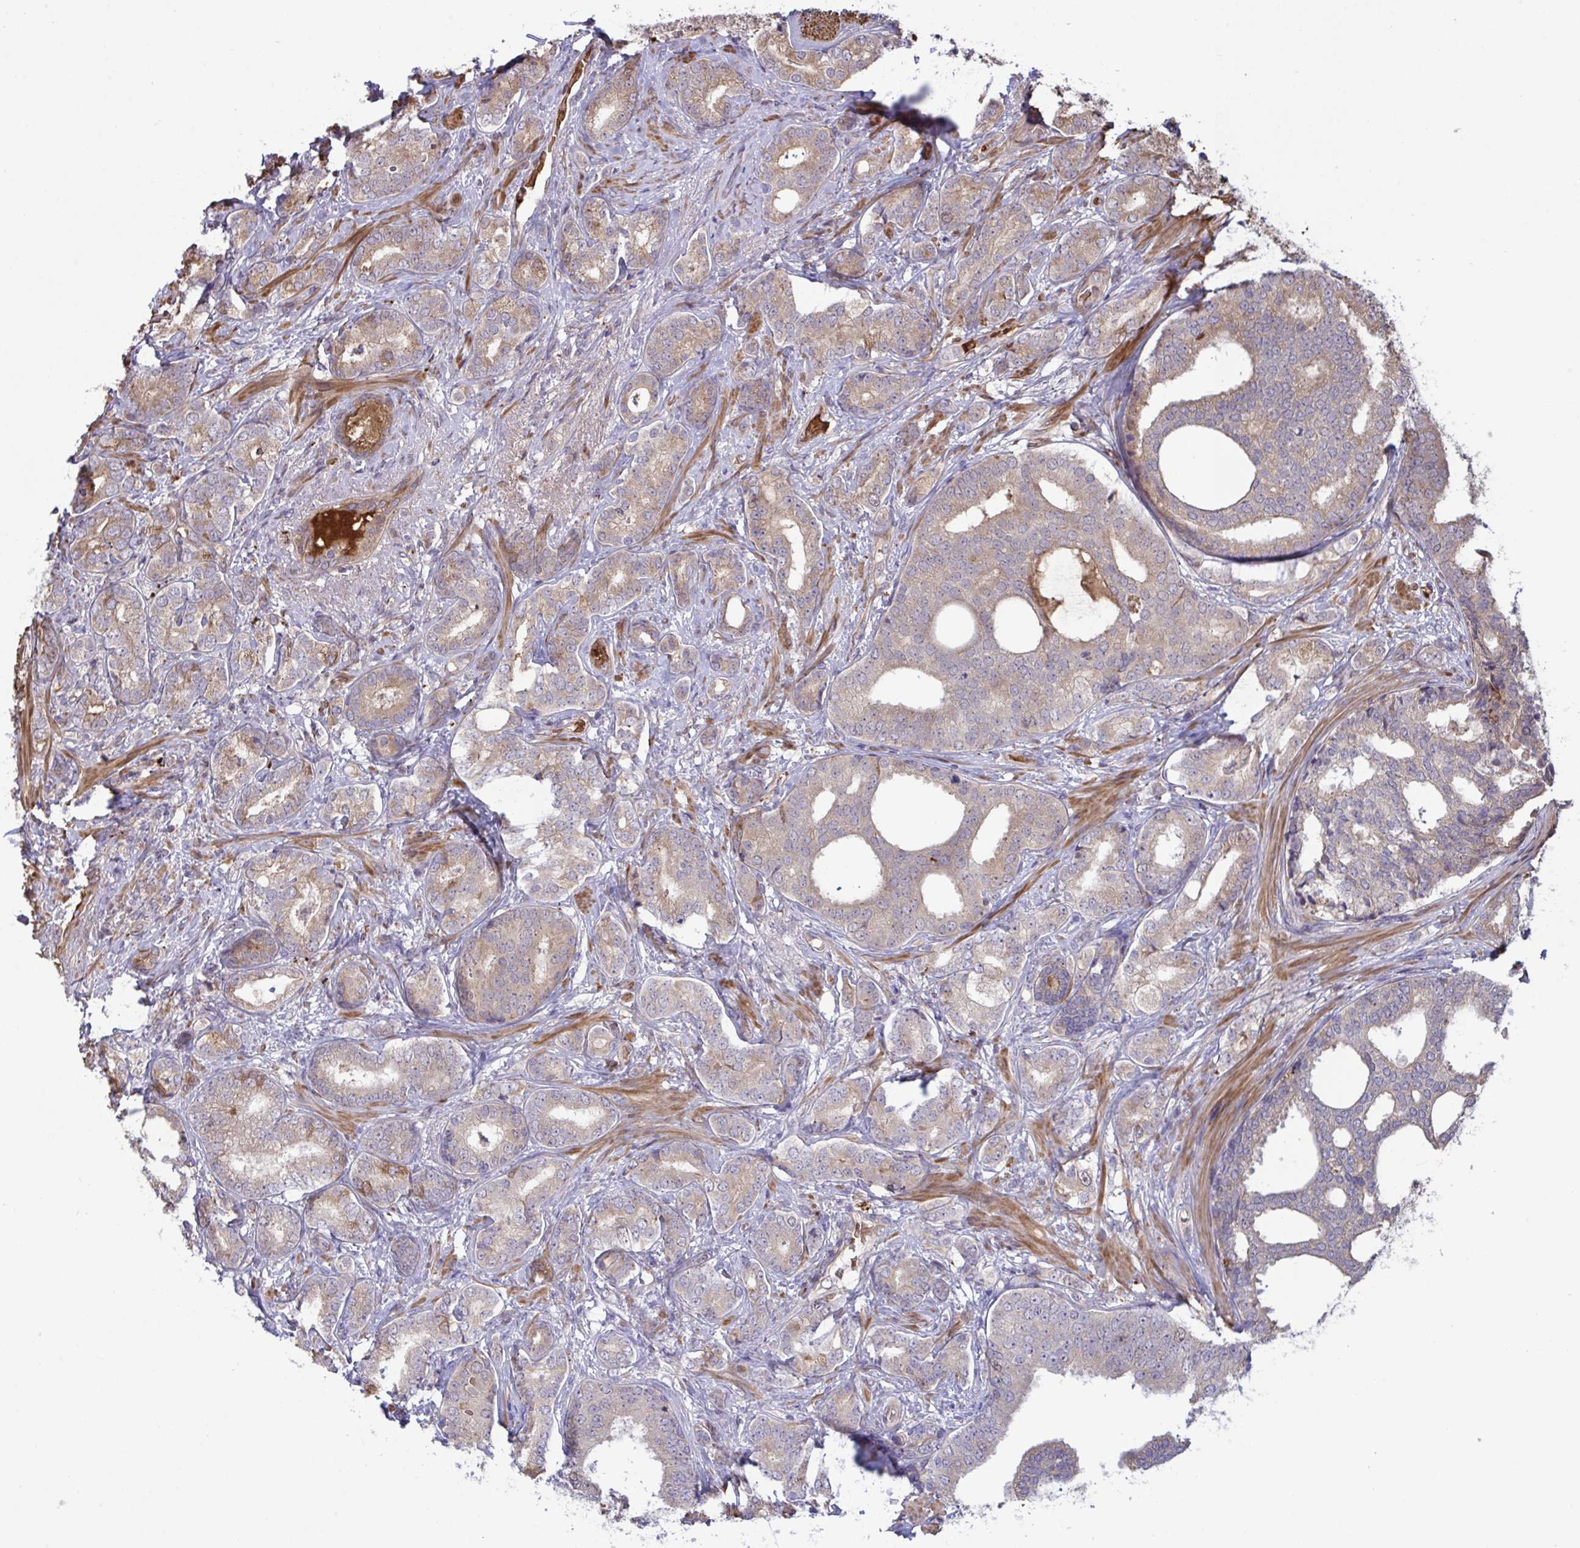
{"staining": {"intensity": "moderate", "quantity": "25%-75%", "location": "cytoplasmic/membranous"}, "tissue": "prostate cancer", "cell_type": "Tumor cells", "image_type": "cancer", "snomed": [{"axis": "morphology", "description": "Adenocarcinoma, High grade"}, {"axis": "topography", "description": "Prostate"}], "caption": "Immunohistochemistry photomicrograph of prostate cancer stained for a protein (brown), which exhibits medium levels of moderate cytoplasmic/membranous expression in approximately 25%-75% of tumor cells.", "gene": "IL1R1", "patient": {"sex": "male", "age": 62}}